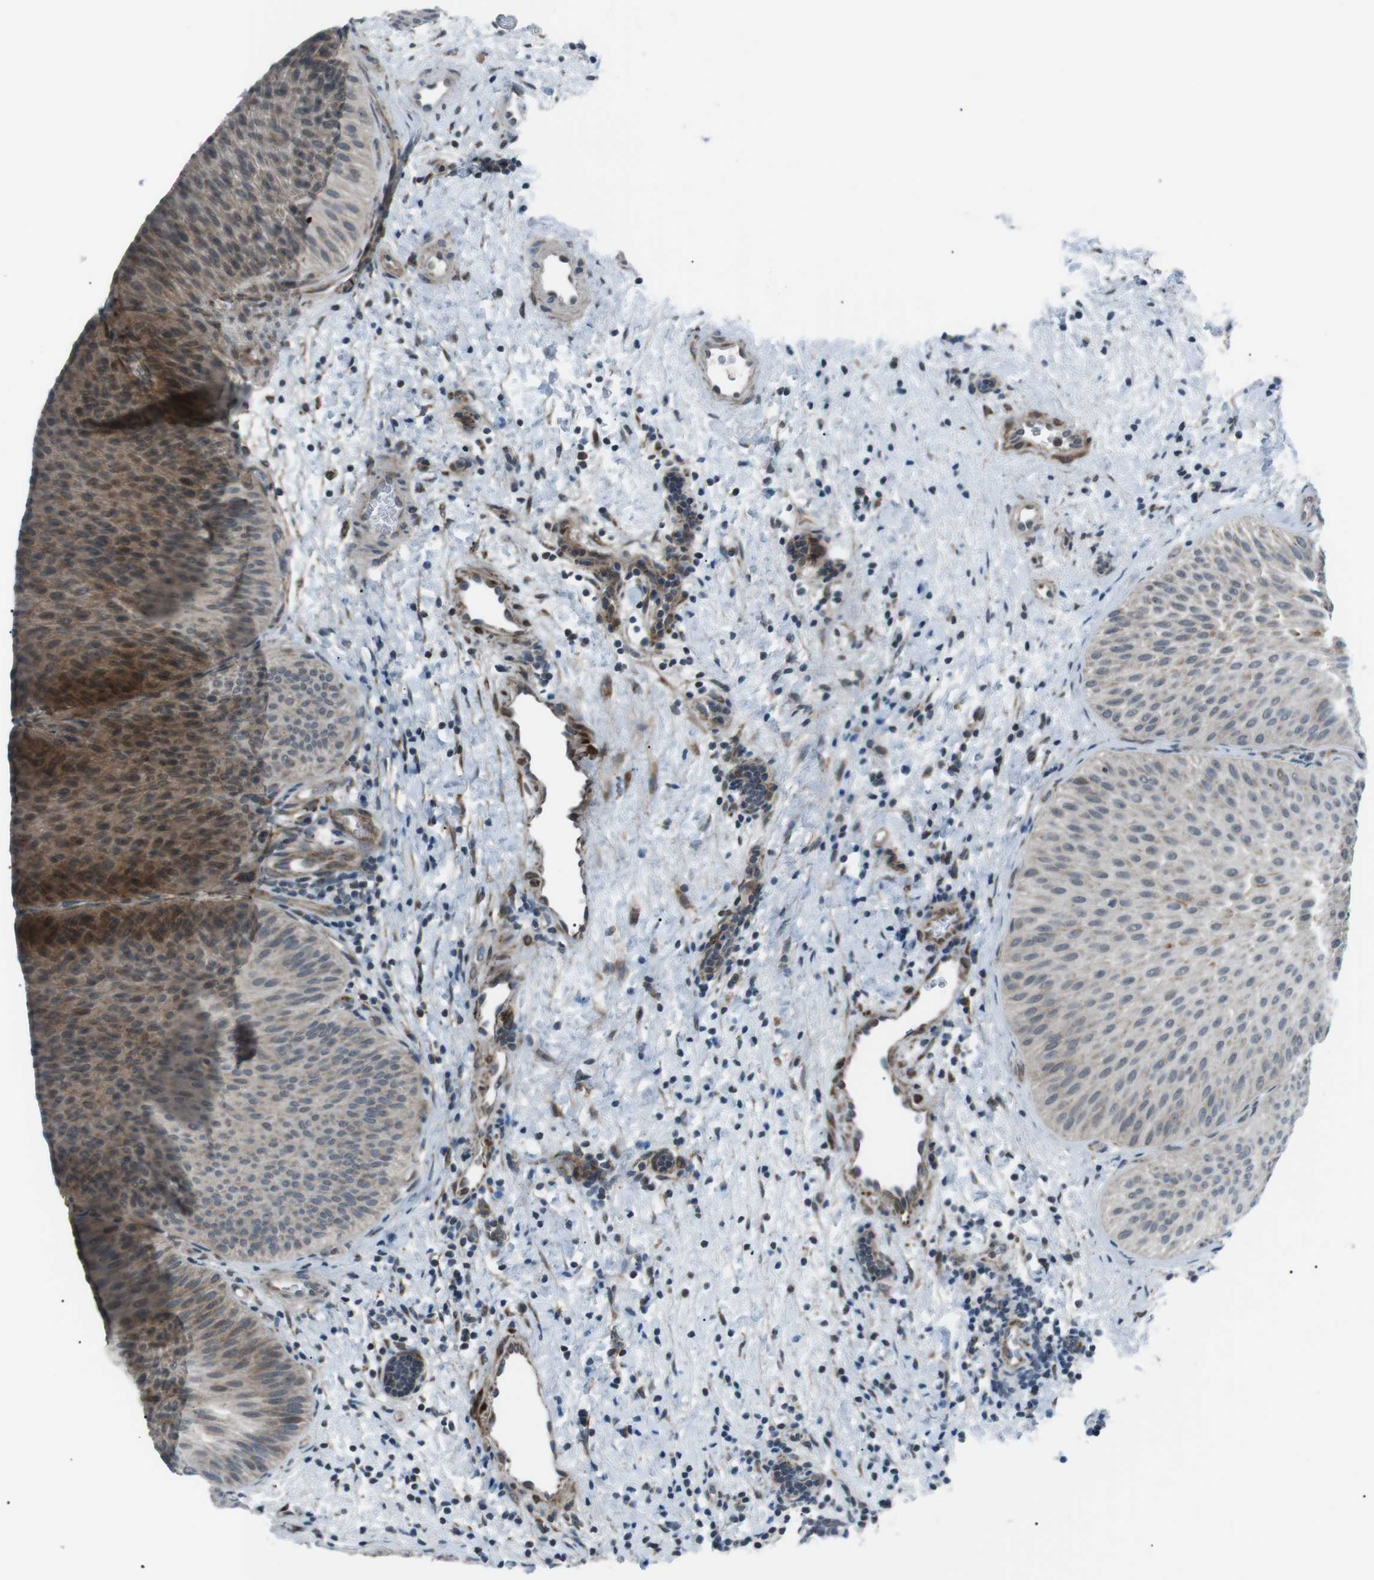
{"staining": {"intensity": "moderate", "quantity": "<25%", "location": "cytoplasmic/membranous"}, "tissue": "urothelial cancer", "cell_type": "Tumor cells", "image_type": "cancer", "snomed": [{"axis": "morphology", "description": "Urothelial carcinoma, Low grade"}, {"axis": "topography", "description": "Urinary bladder"}], "caption": "Immunohistochemical staining of urothelial carcinoma (low-grade) demonstrates low levels of moderate cytoplasmic/membranous protein positivity in approximately <25% of tumor cells.", "gene": "ARID5B", "patient": {"sex": "female", "age": 60}}